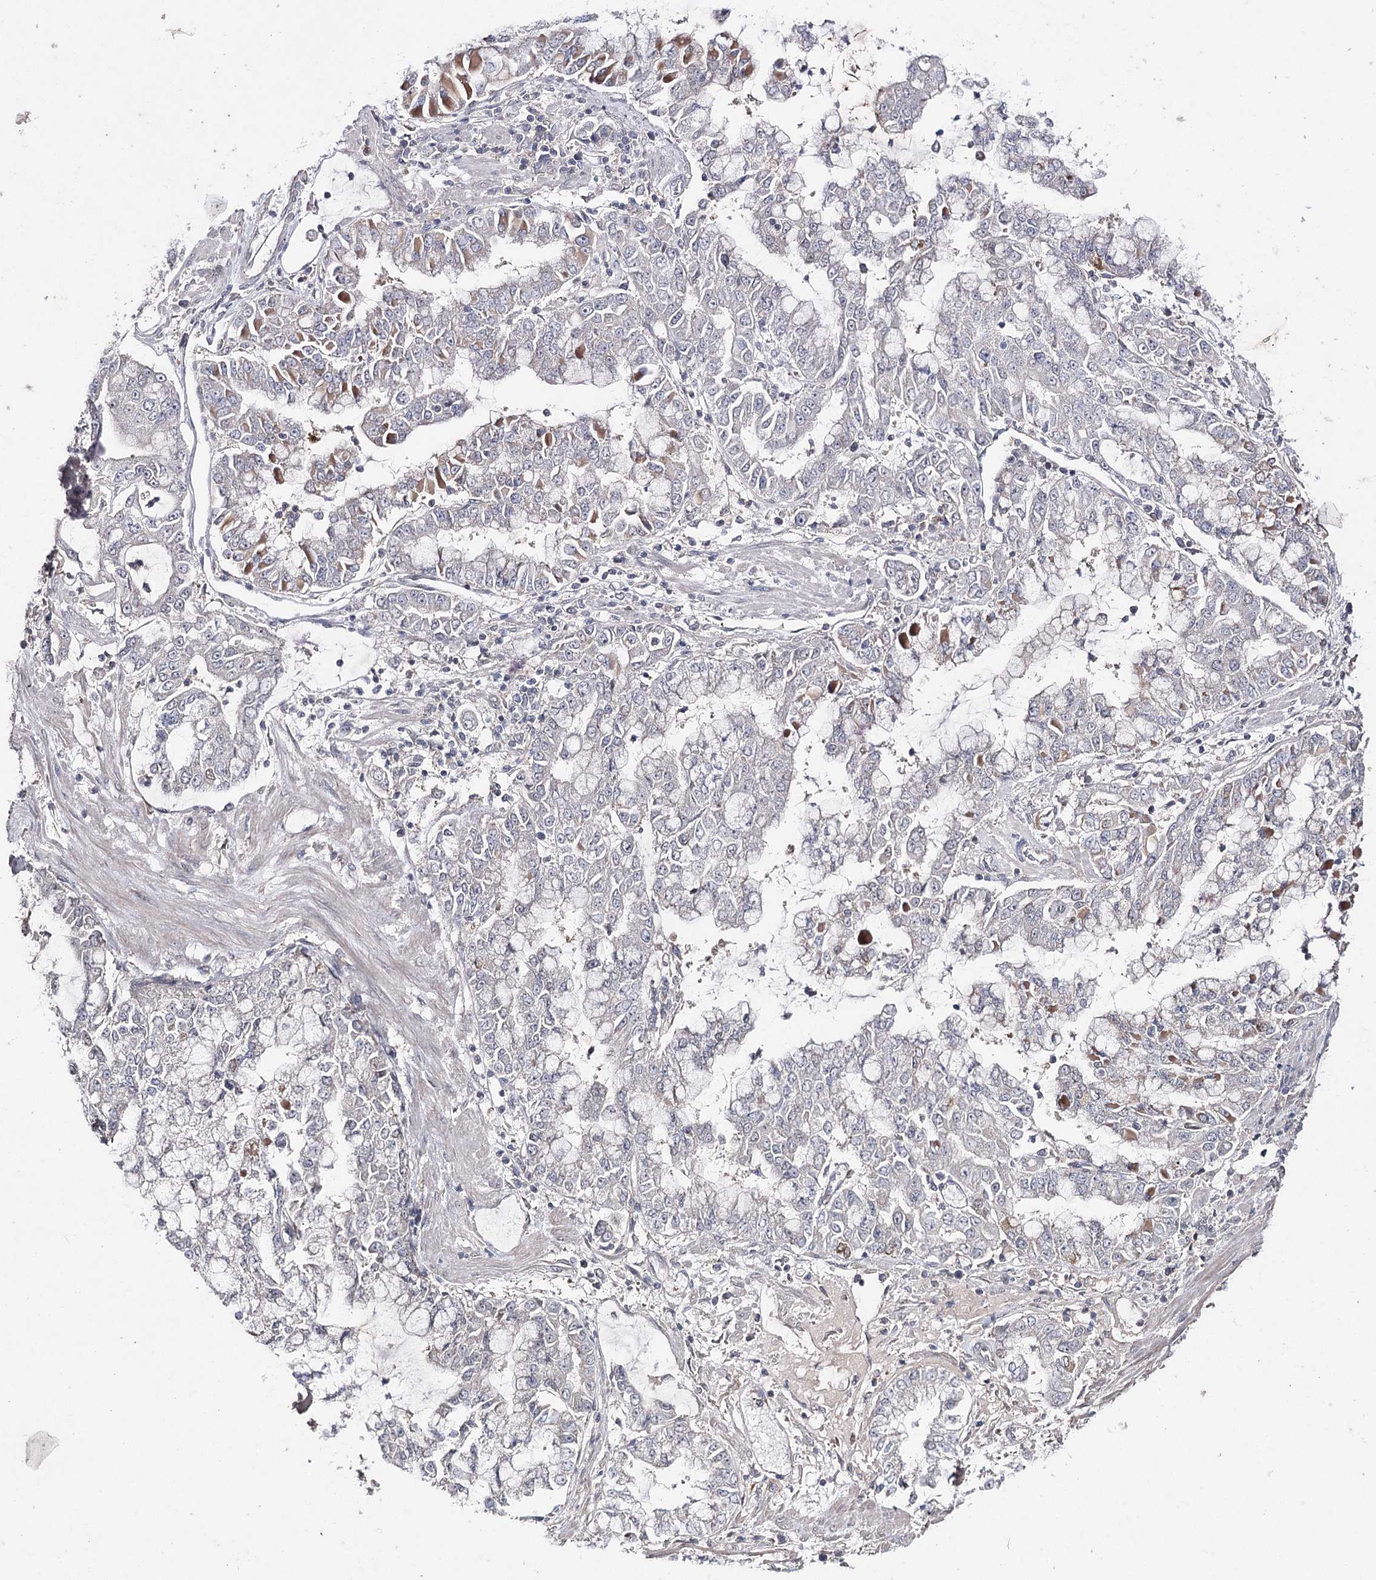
{"staining": {"intensity": "negative", "quantity": "none", "location": "none"}, "tissue": "stomach cancer", "cell_type": "Tumor cells", "image_type": "cancer", "snomed": [{"axis": "morphology", "description": "Adenocarcinoma, NOS"}, {"axis": "topography", "description": "Stomach"}], "caption": "Human adenocarcinoma (stomach) stained for a protein using immunohistochemistry reveals no staining in tumor cells.", "gene": "HSD11B2", "patient": {"sex": "male", "age": 76}}